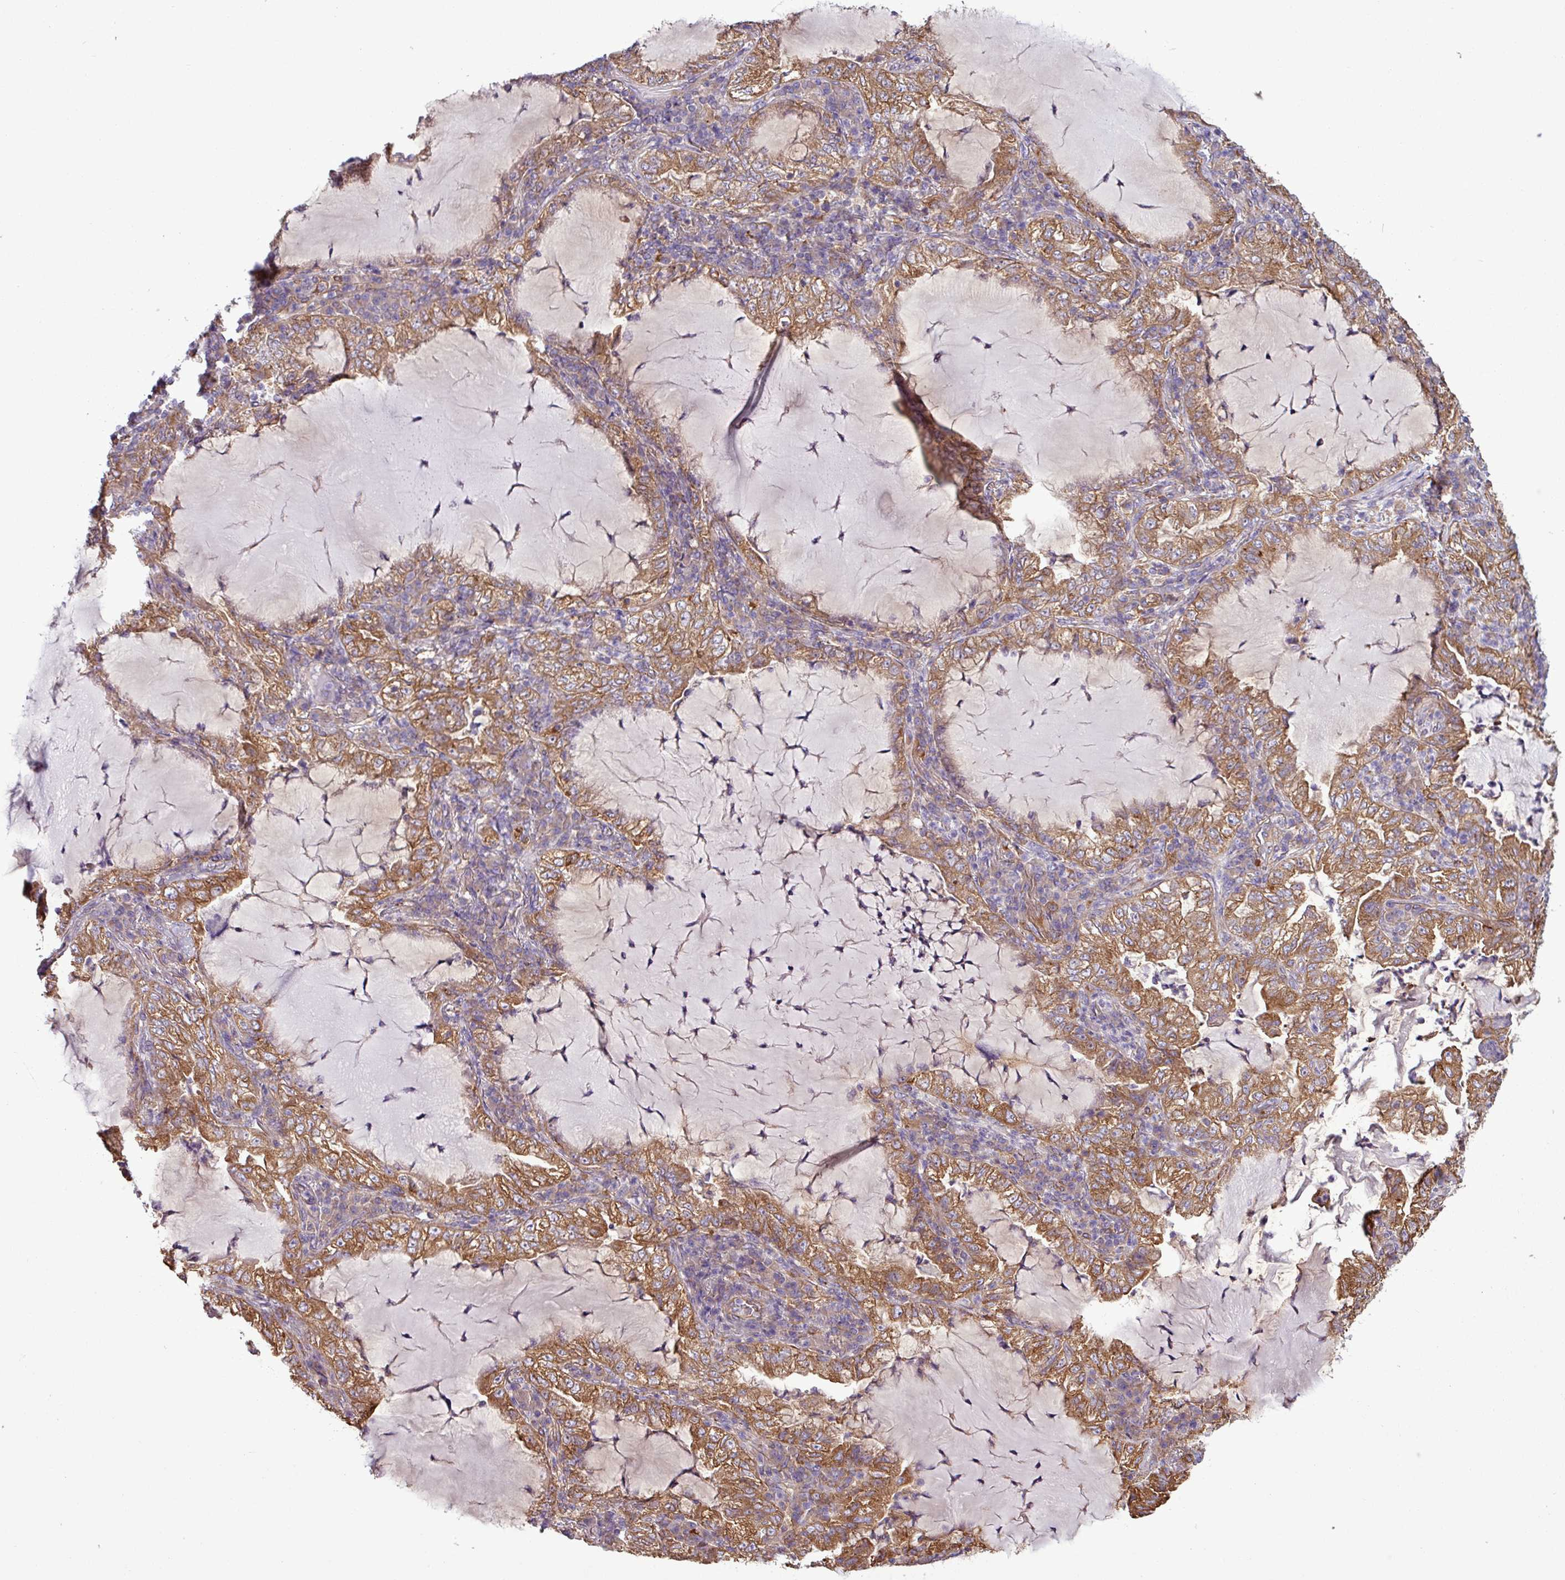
{"staining": {"intensity": "moderate", "quantity": ">75%", "location": "cytoplasmic/membranous"}, "tissue": "lung cancer", "cell_type": "Tumor cells", "image_type": "cancer", "snomed": [{"axis": "morphology", "description": "Adenocarcinoma, NOS"}, {"axis": "topography", "description": "Lung"}], "caption": "Brown immunohistochemical staining in lung cancer demonstrates moderate cytoplasmic/membranous expression in approximately >75% of tumor cells.", "gene": "PACSIN2", "patient": {"sex": "female", "age": 73}}